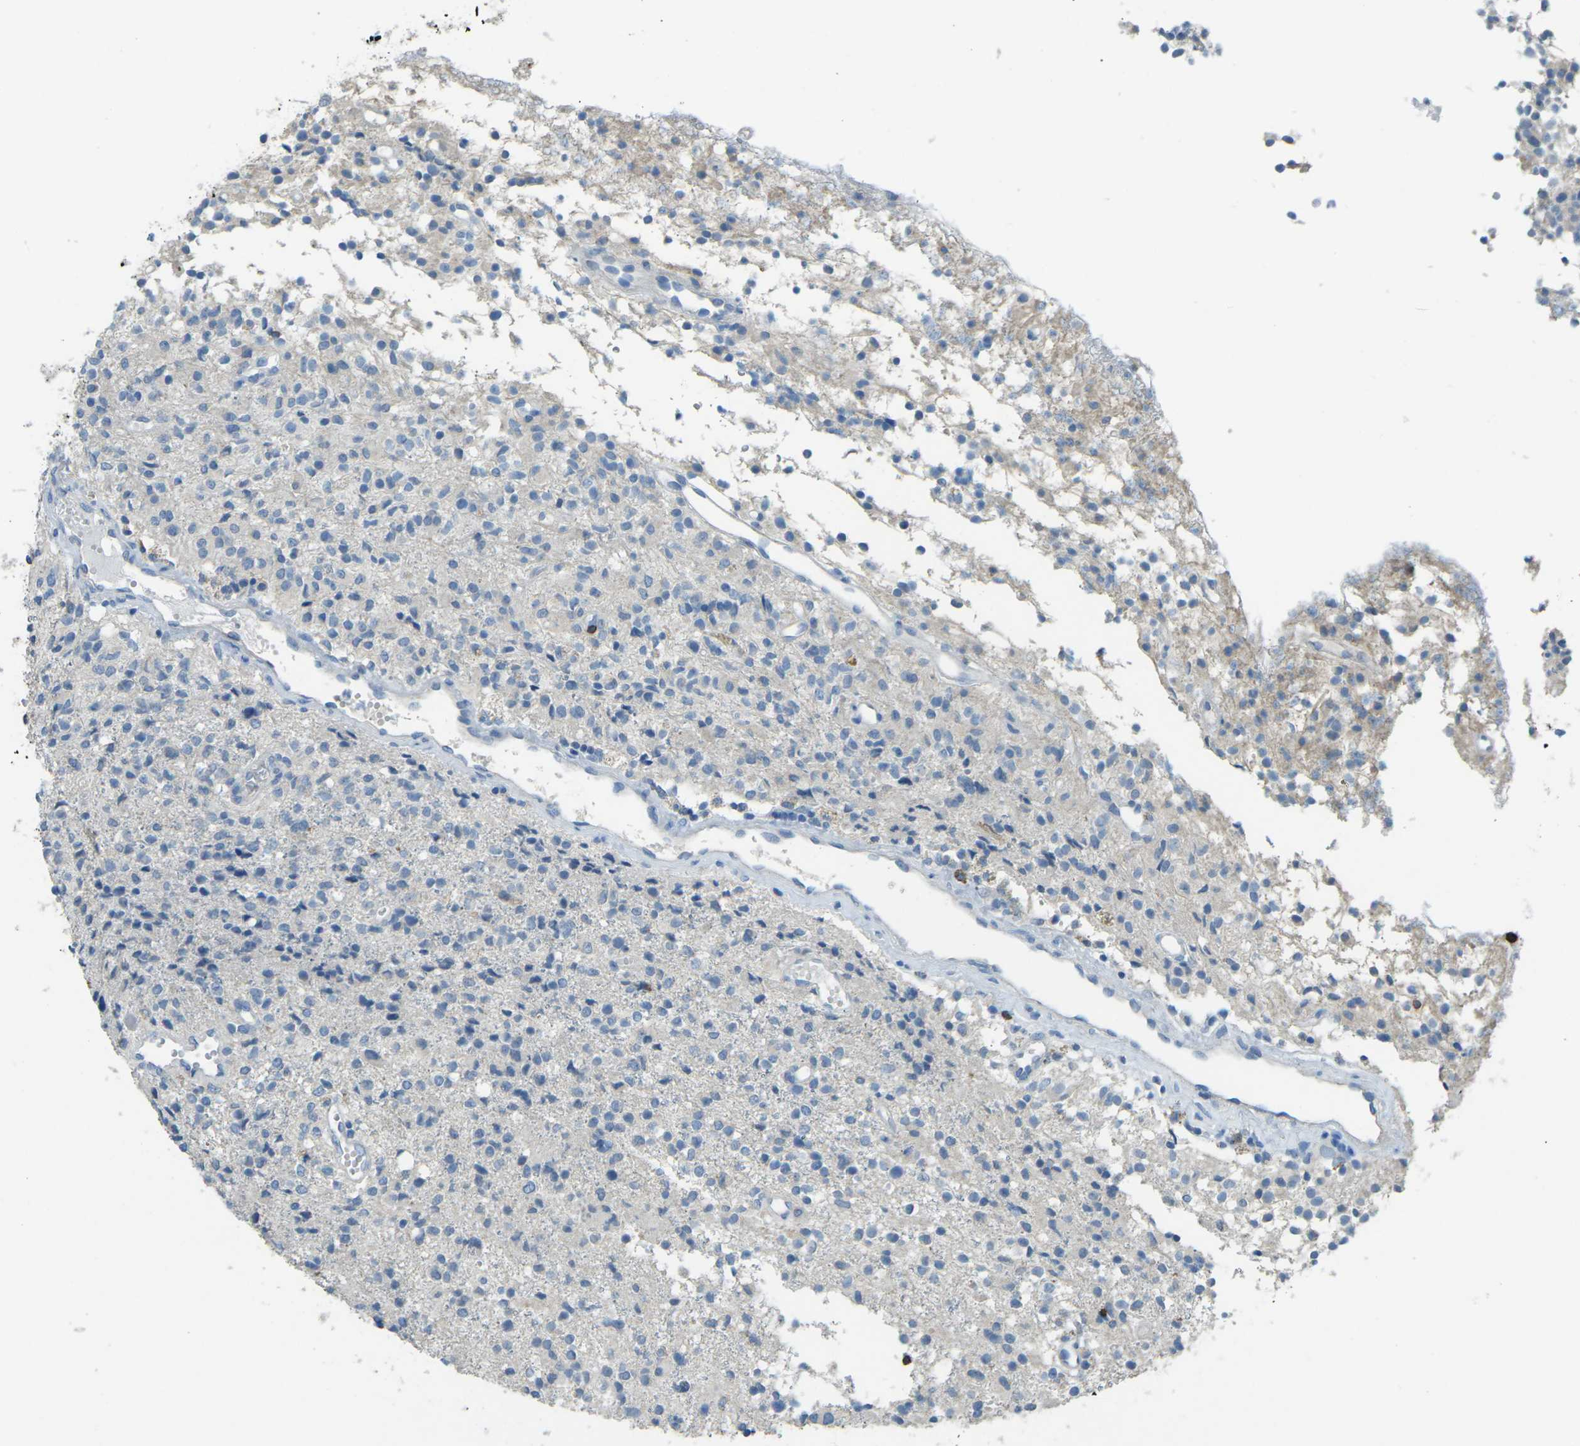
{"staining": {"intensity": "negative", "quantity": "none", "location": "none"}, "tissue": "glioma", "cell_type": "Tumor cells", "image_type": "cancer", "snomed": [{"axis": "morphology", "description": "Glioma, malignant, High grade"}, {"axis": "topography", "description": "Brain"}], "caption": "Immunohistochemistry (IHC) micrograph of human malignant glioma (high-grade) stained for a protein (brown), which demonstrates no expression in tumor cells. (Brightfield microscopy of DAB (3,3'-diaminobenzidine) immunohistochemistry (IHC) at high magnification).", "gene": "CD19", "patient": {"sex": "female", "age": 59}}